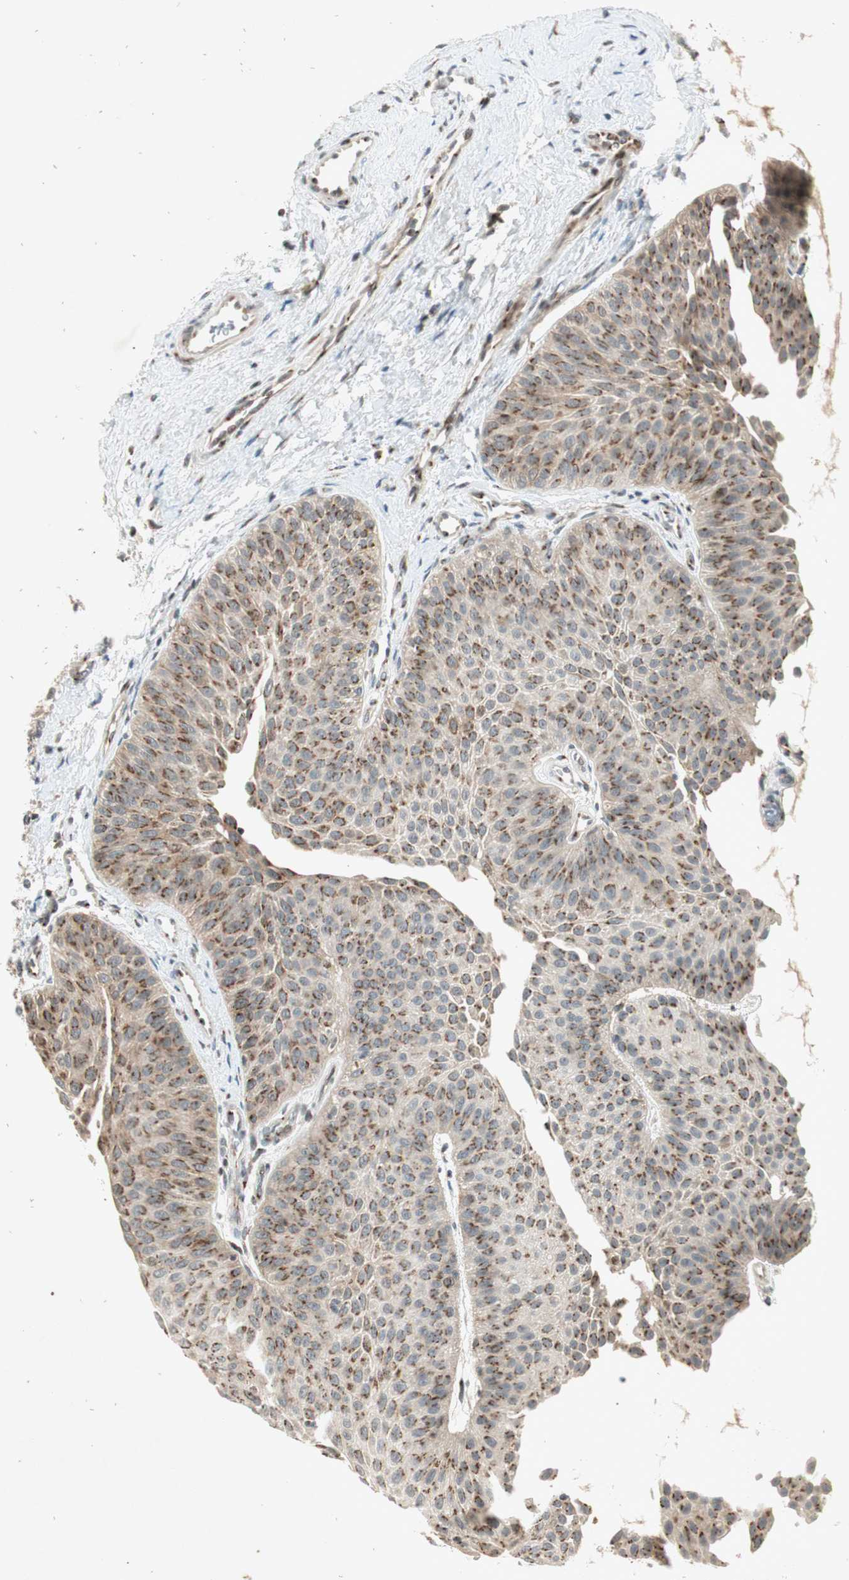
{"staining": {"intensity": "weak", "quantity": ">75%", "location": "cytoplasmic/membranous"}, "tissue": "urothelial cancer", "cell_type": "Tumor cells", "image_type": "cancer", "snomed": [{"axis": "morphology", "description": "Urothelial carcinoma, Low grade"}, {"axis": "topography", "description": "Urinary bladder"}], "caption": "IHC image of neoplastic tissue: human urothelial cancer stained using IHC reveals low levels of weak protein expression localized specifically in the cytoplasmic/membranous of tumor cells, appearing as a cytoplasmic/membranous brown color.", "gene": "NEO1", "patient": {"sex": "female", "age": 60}}